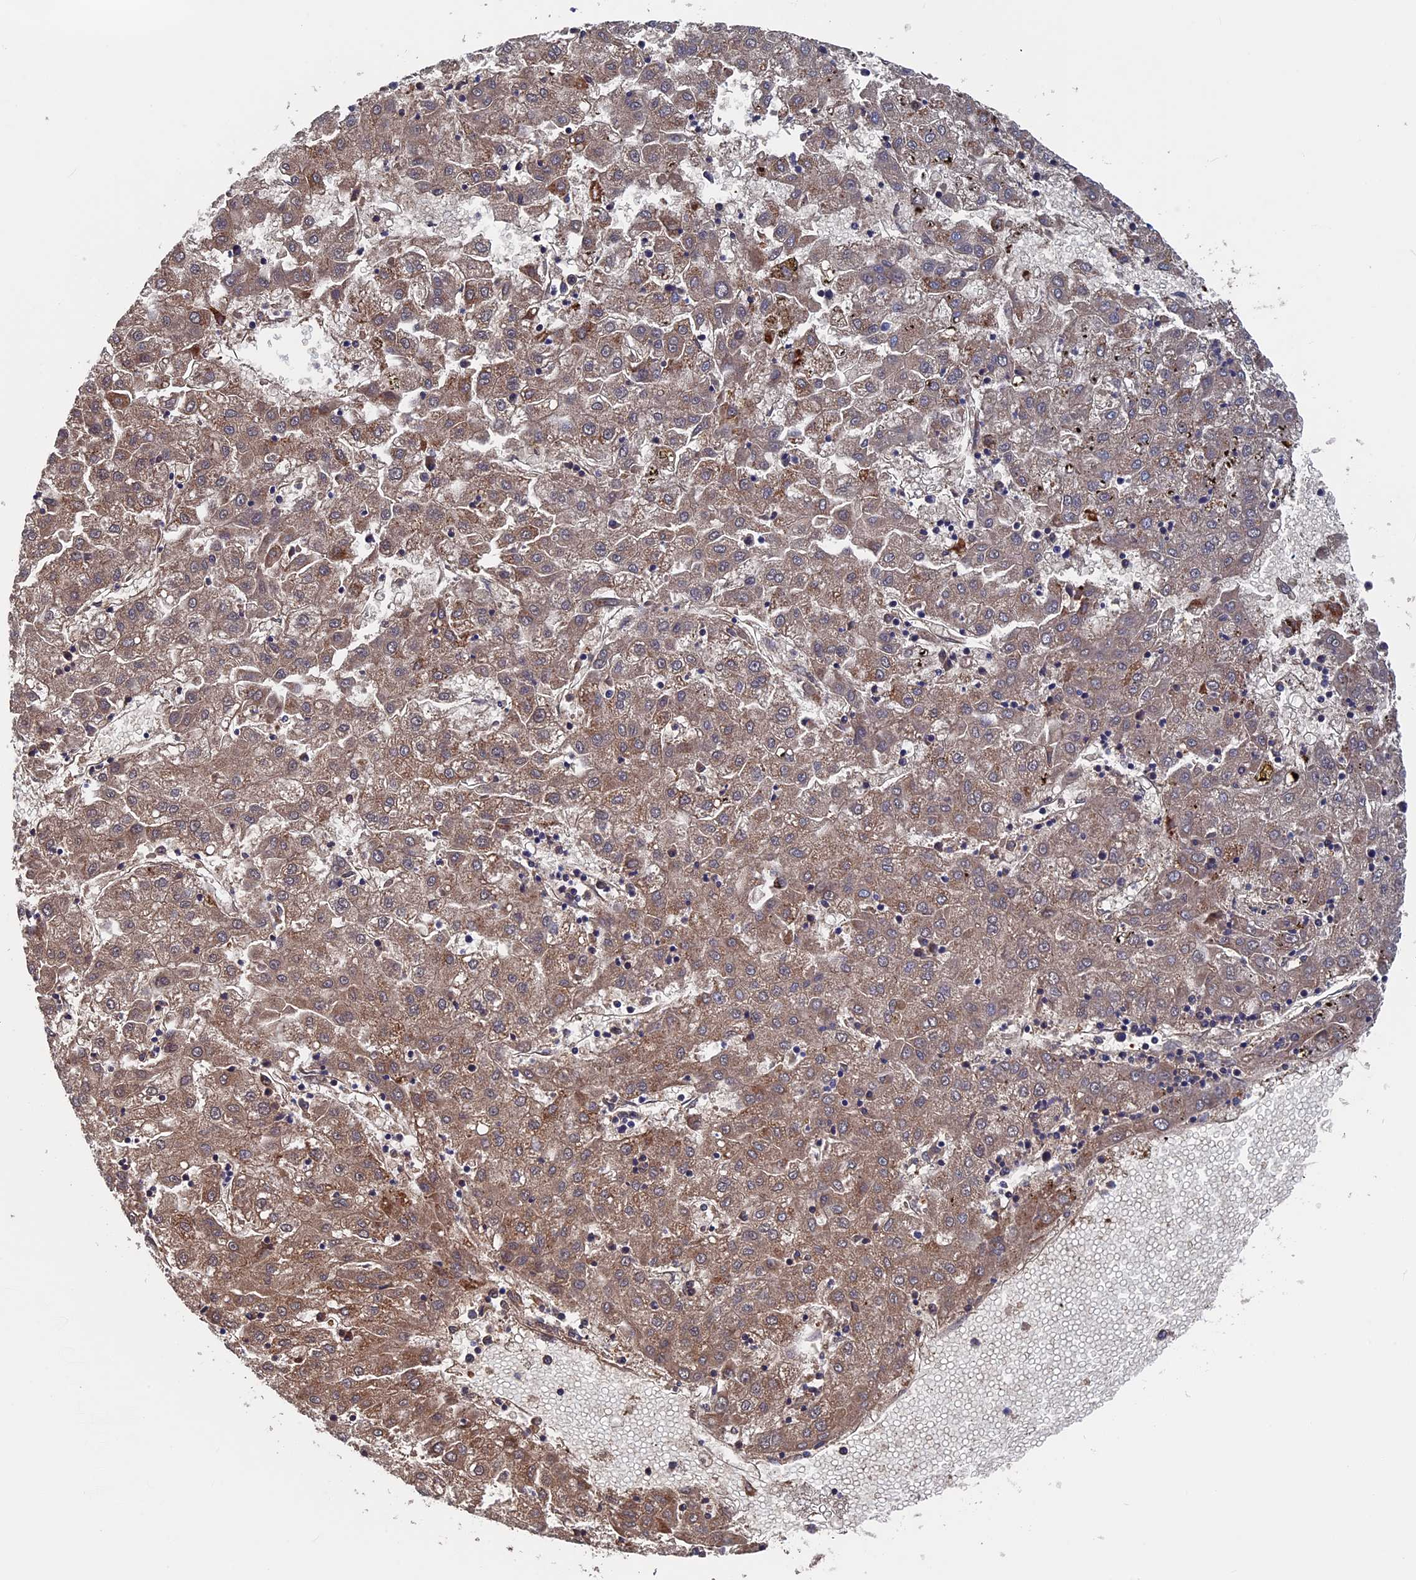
{"staining": {"intensity": "weak", "quantity": ">75%", "location": "cytoplasmic/membranous"}, "tissue": "liver cancer", "cell_type": "Tumor cells", "image_type": "cancer", "snomed": [{"axis": "morphology", "description": "Carcinoma, Hepatocellular, NOS"}, {"axis": "topography", "description": "Liver"}], "caption": "Protein expression by immunohistochemistry demonstrates weak cytoplasmic/membranous expression in approximately >75% of tumor cells in hepatocellular carcinoma (liver).", "gene": "RPUSD1", "patient": {"sex": "male", "age": 72}}